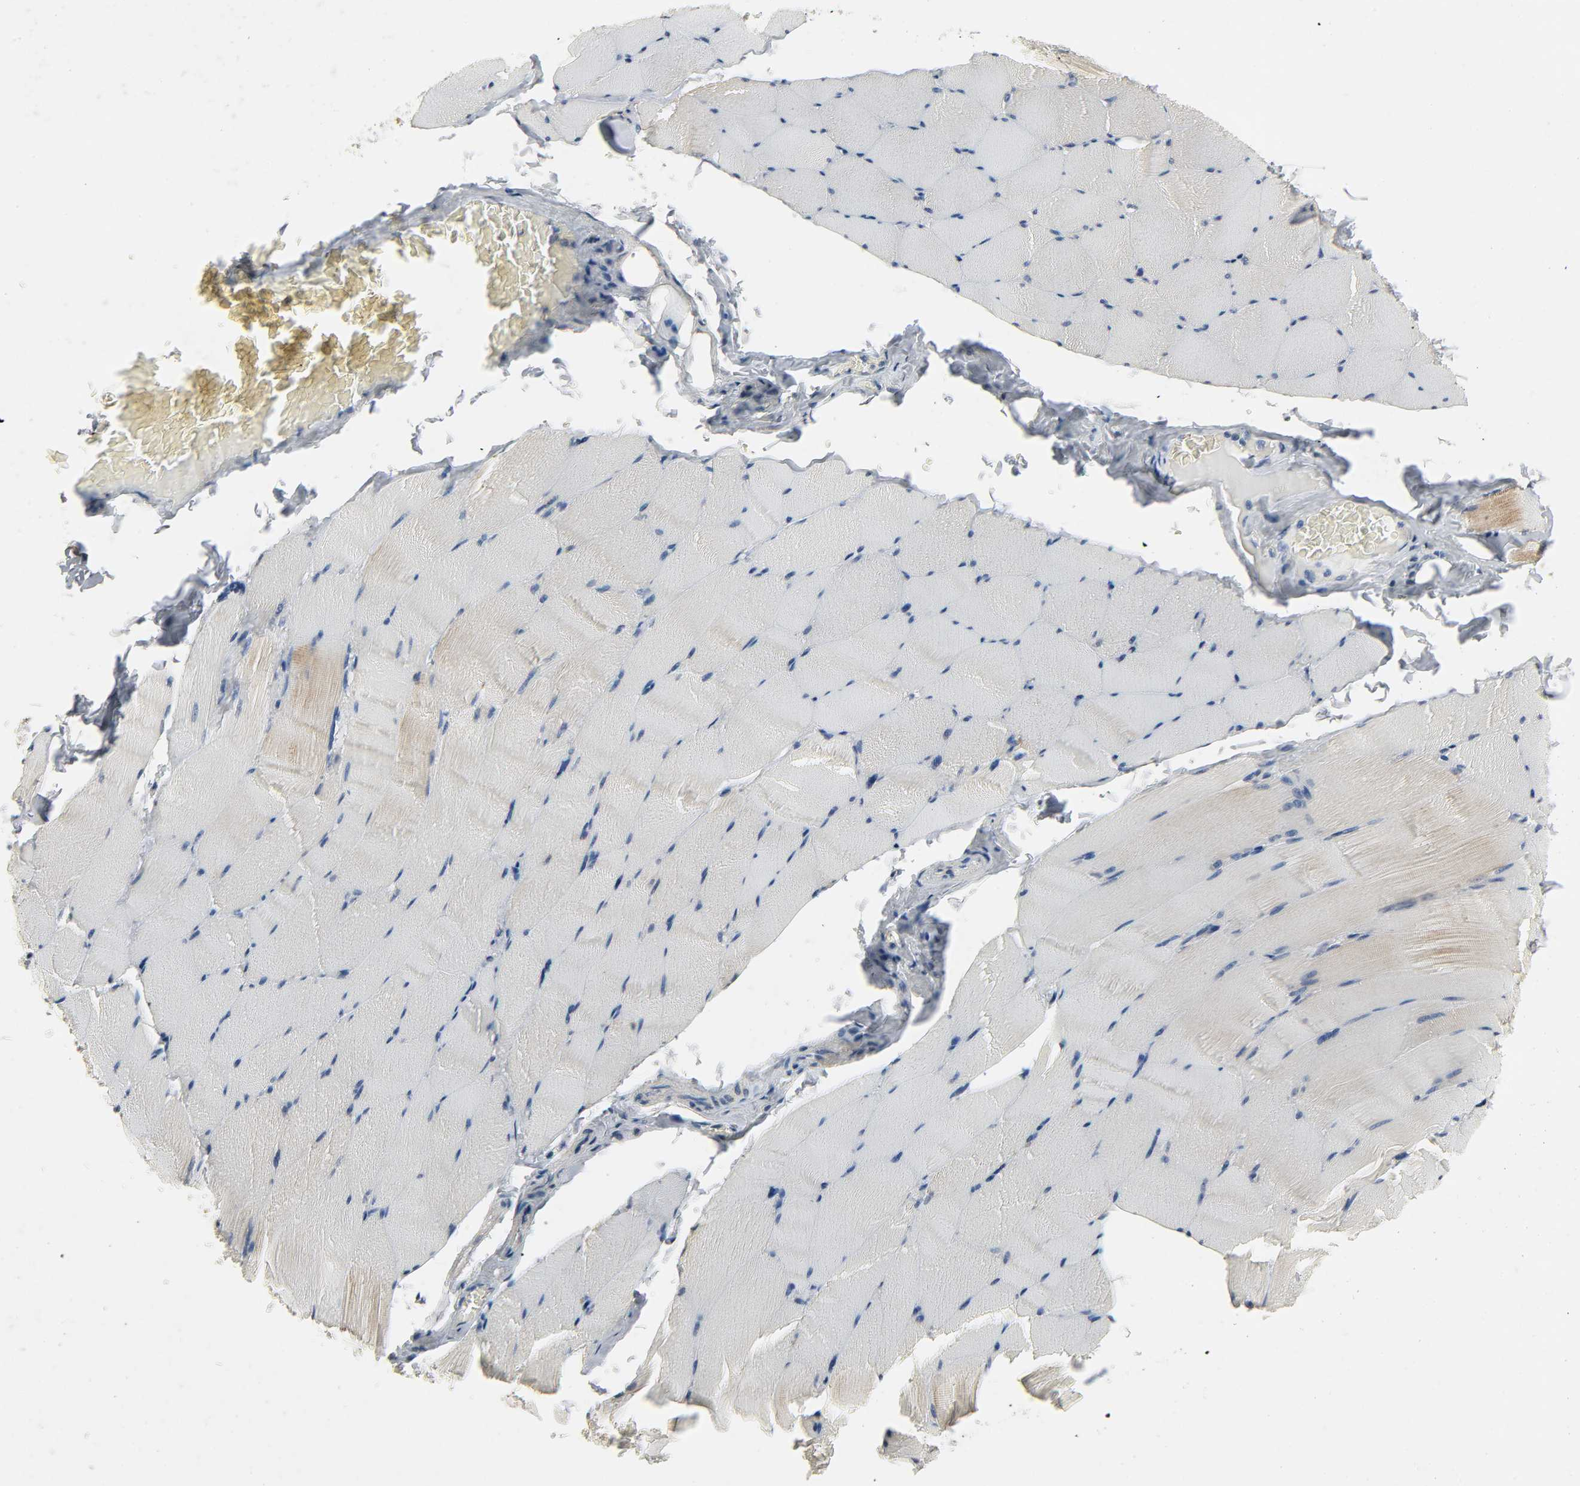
{"staining": {"intensity": "moderate", "quantity": ">75%", "location": "cytoplasmic/membranous"}, "tissue": "skeletal muscle", "cell_type": "Myocytes", "image_type": "normal", "snomed": [{"axis": "morphology", "description": "Normal tissue, NOS"}, {"axis": "topography", "description": "Skeletal muscle"}], "caption": "This histopathology image shows immunohistochemistry (IHC) staining of normal human skeletal muscle, with medium moderate cytoplasmic/membranous staining in approximately >75% of myocytes.", "gene": "CD4", "patient": {"sex": "male", "age": 62}}